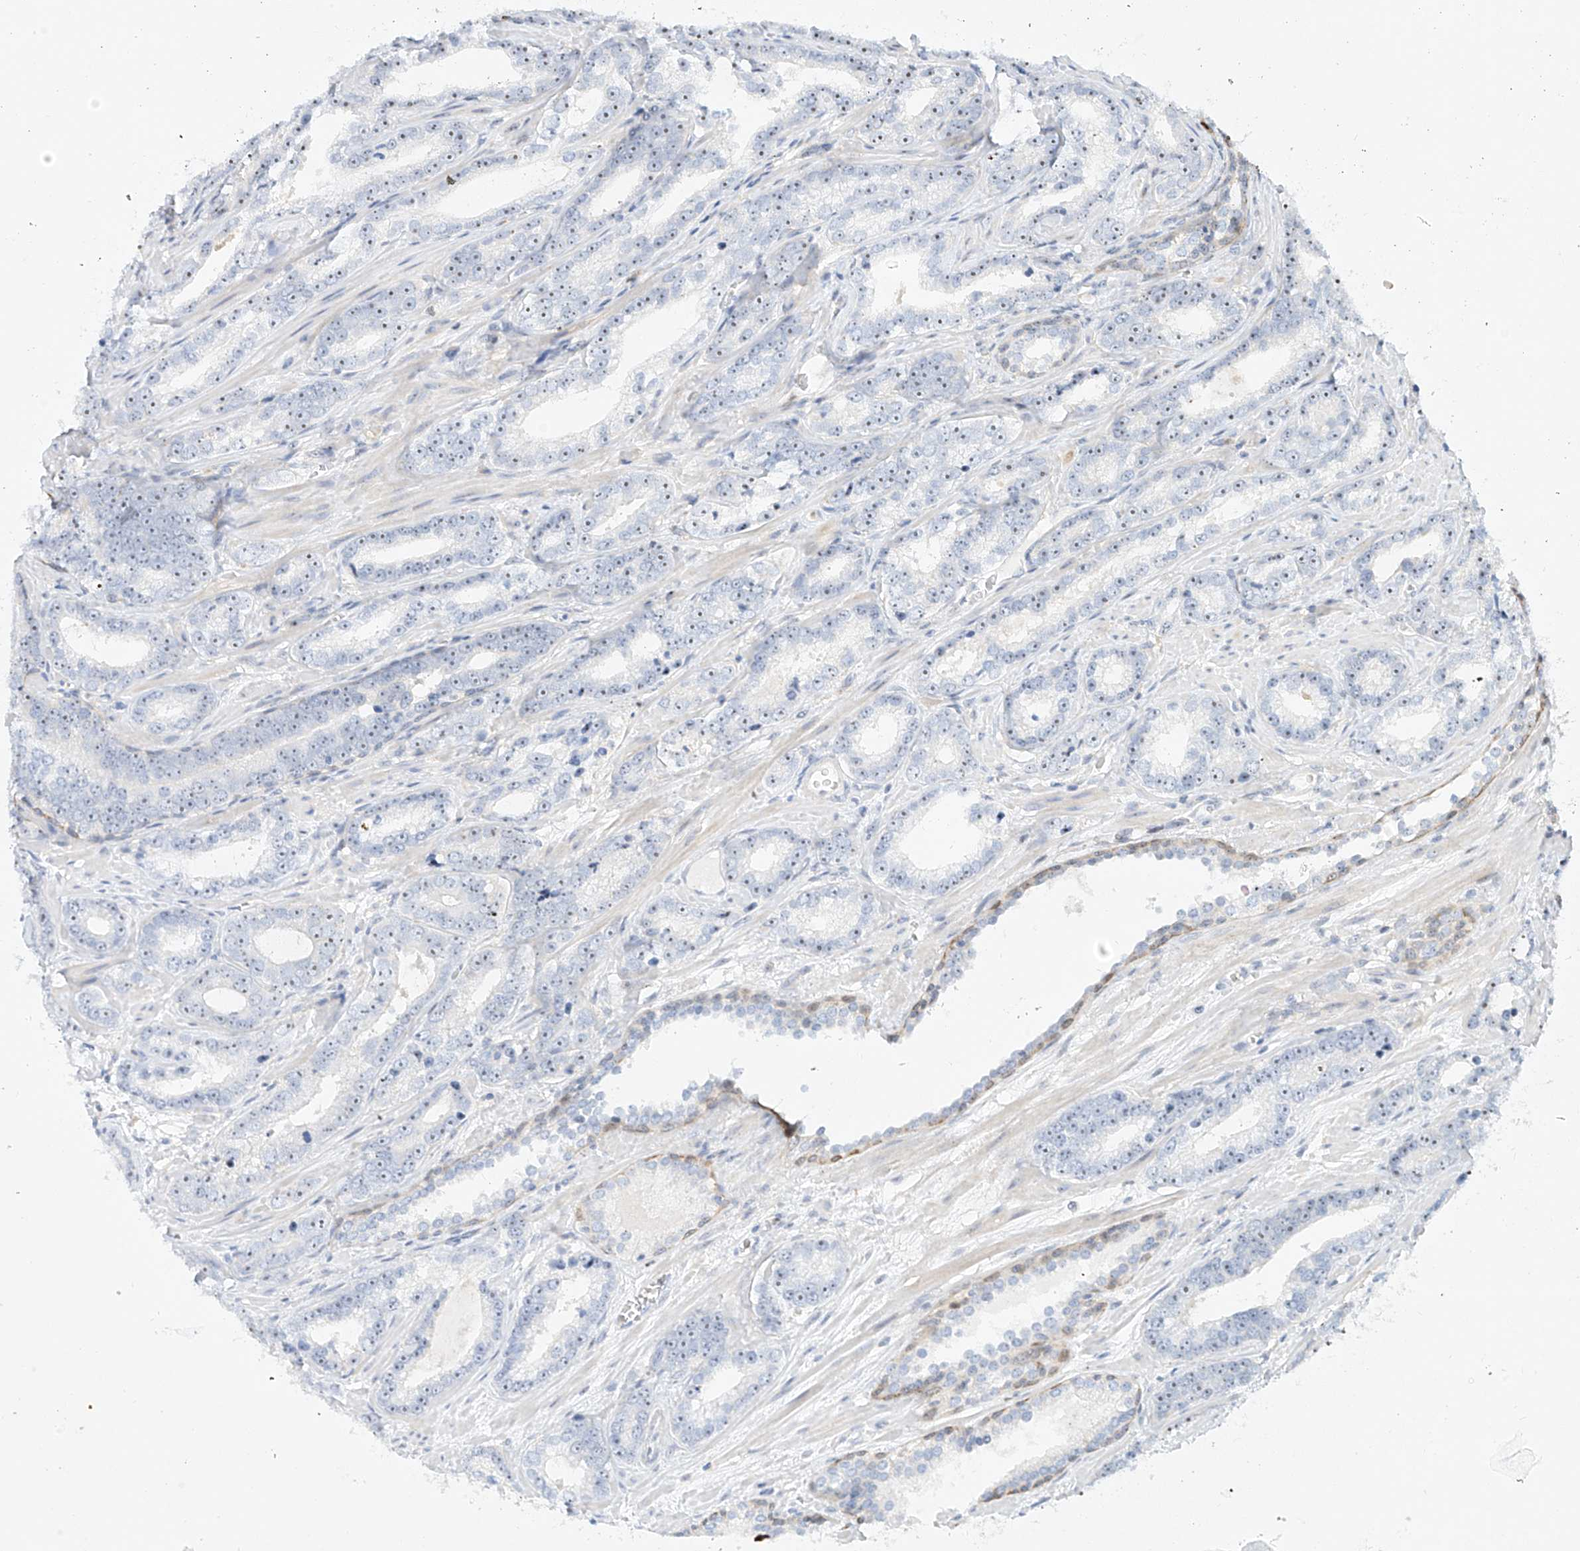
{"staining": {"intensity": "negative", "quantity": "none", "location": "none"}, "tissue": "prostate cancer", "cell_type": "Tumor cells", "image_type": "cancer", "snomed": [{"axis": "morphology", "description": "Adenocarcinoma, High grade"}, {"axis": "topography", "description": "Prostate"}], "caption": "Adenocarcinoma (high-grade) (prostate) was stained to show a protein in brown. There is no significant expression in tumor cells. (Brightfield microscopy of DAB (3,3'-diaminobenzidine) IHC at high magnification).", "gene": "SNU13", "patient": {"sex": "male", "age": 62}}